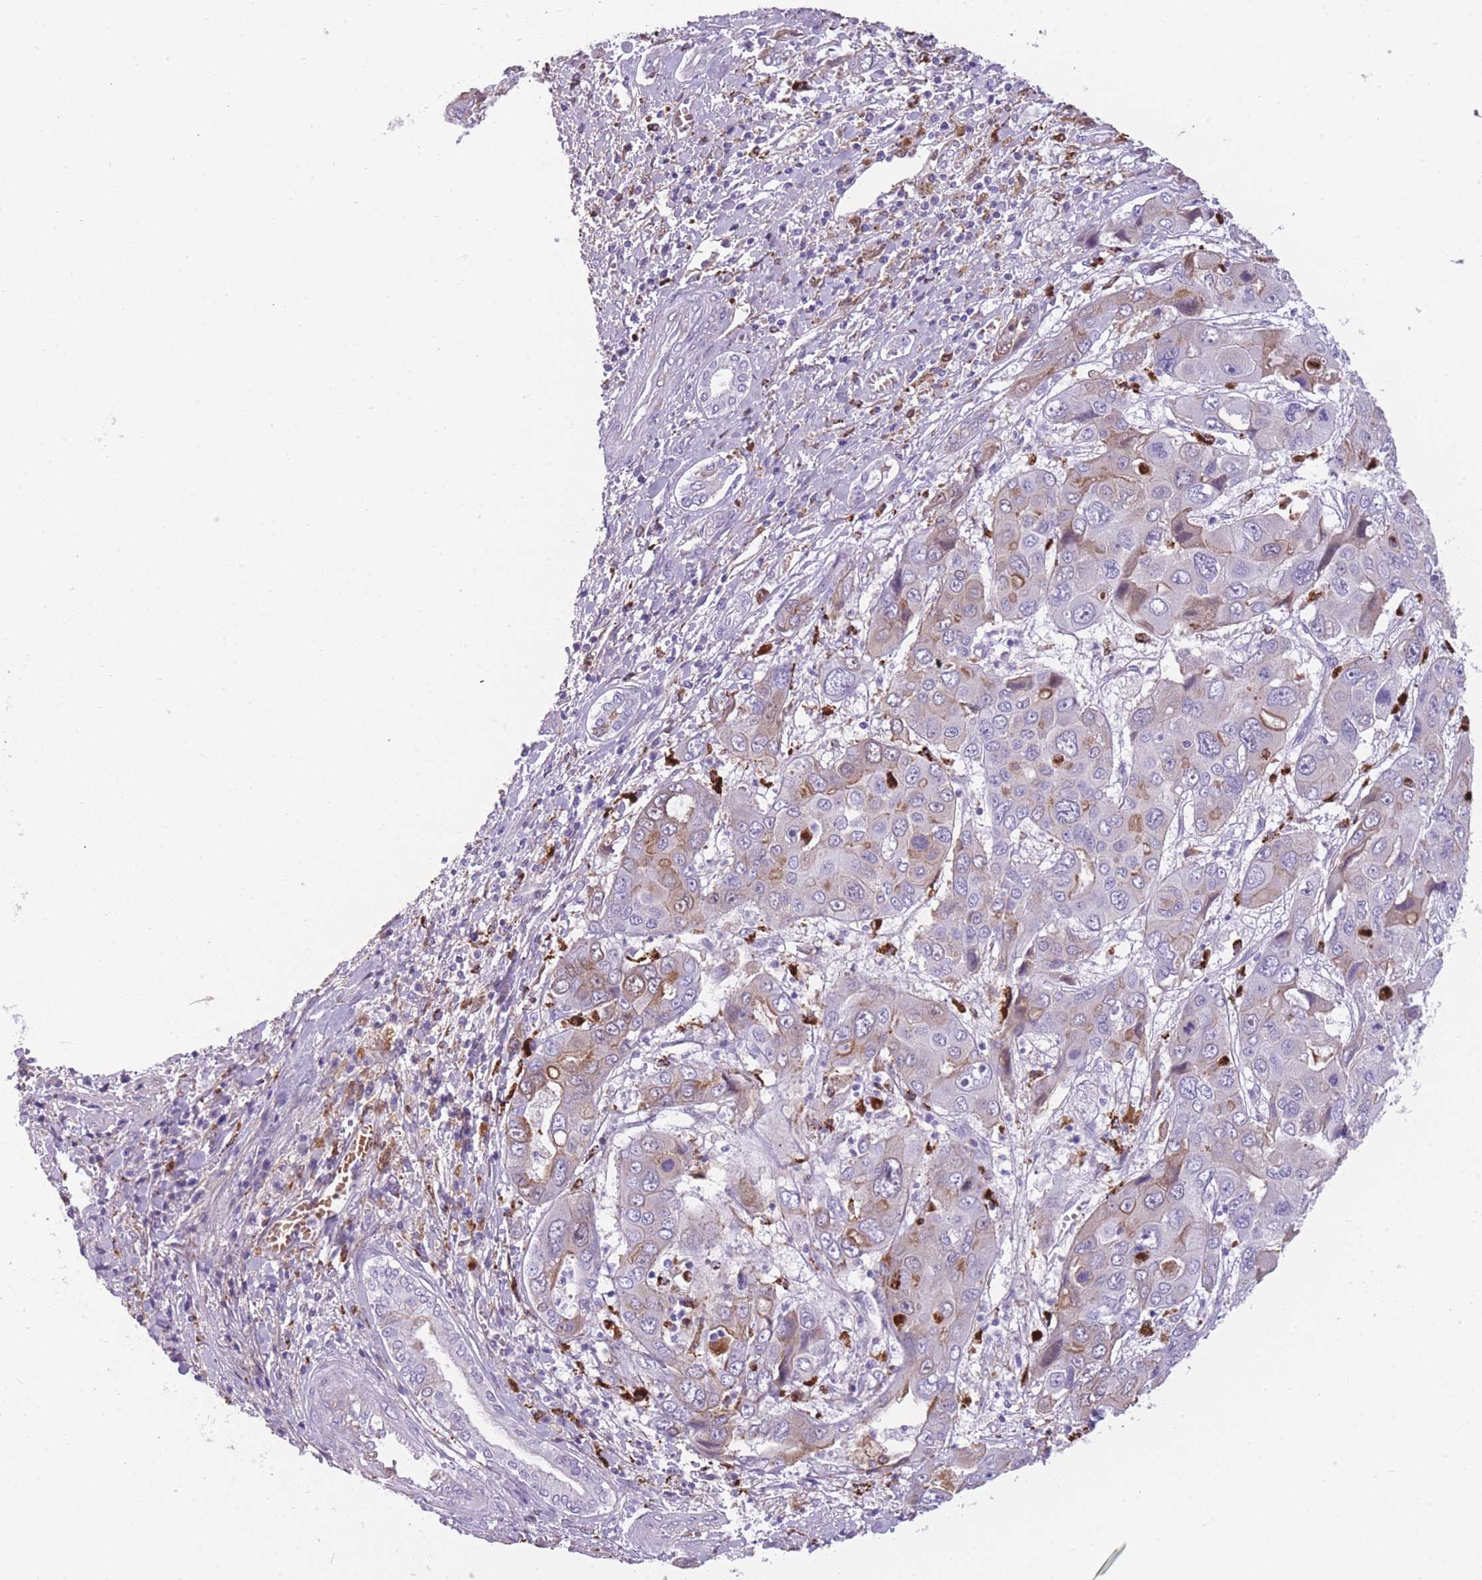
{"staining": {"intensity": "weak", "quantity": "25%-75%", "location": "cytoplasmic/membranous"}, "tissue": "liver cancer", "cell_type": "Tumor cells", "image_type": "cancer", "snomed": [{"axis": "morphology", "description": "Cholangiocarcinoma"}, {"axis": "topography", "description": "Liver"}], "caption": "The immunohistochemical stain shows weak cytoplasmic/membranous staining in tumor cells of liver cancer tissue.", "gene": "GNAT1", "patient": {"sex": "male", "age": 67}}